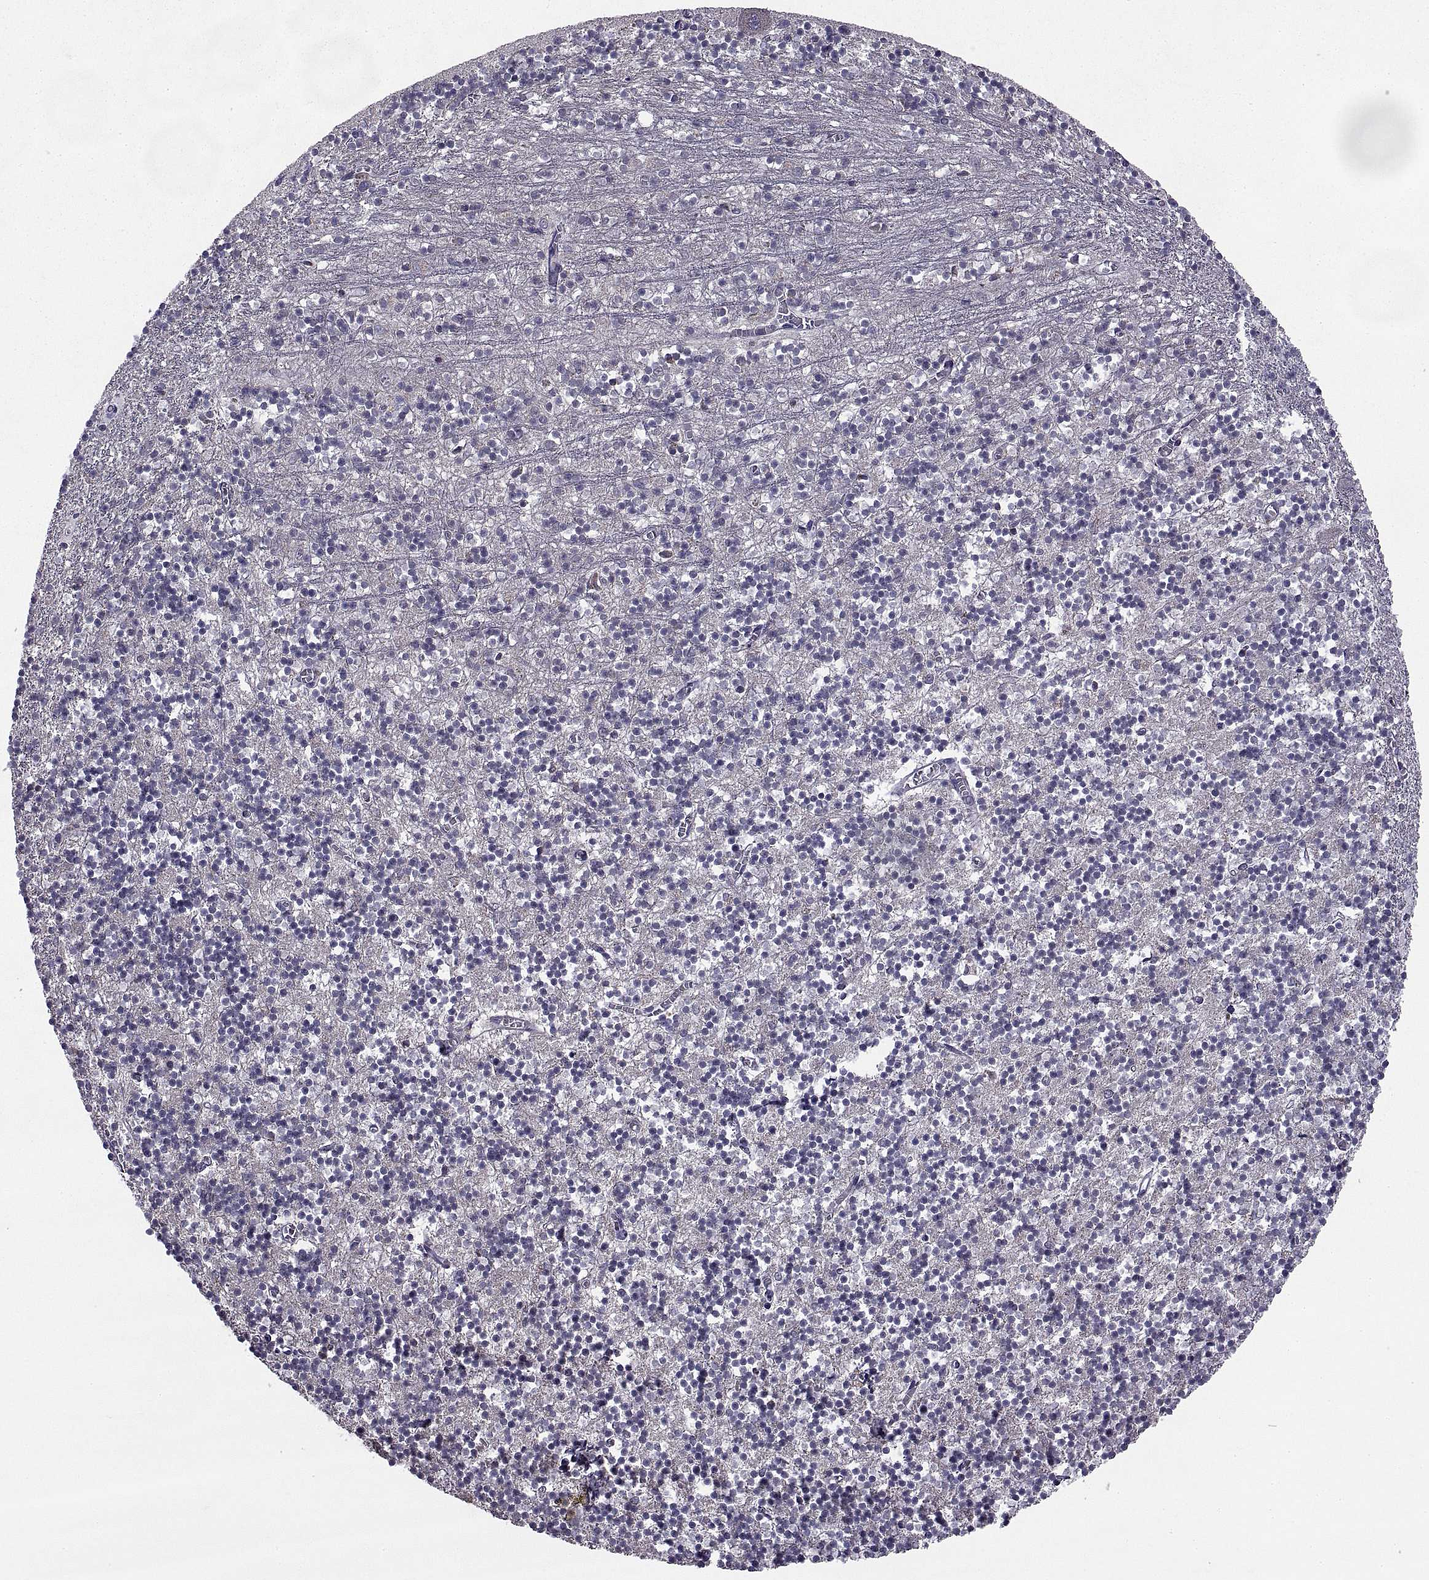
{"staining": {"intensity": "negative", "quantity": "none", "location": "none"}, "tissue": "cerebellum", "cell_type": "Cells in granular layer", "image_type": "normal", "snomed": [{"axis": "morphology", "description": "Normal tissue, NOS"}, {"axis": "topography", "description": "Cerebellum"}], "caption": "Immunohistochemistry of unremarkable cerebellum exhibits no expression in cells in granular layer.", "gene": "NPTX2", "patient": {"sex": "female", "age": 64}}